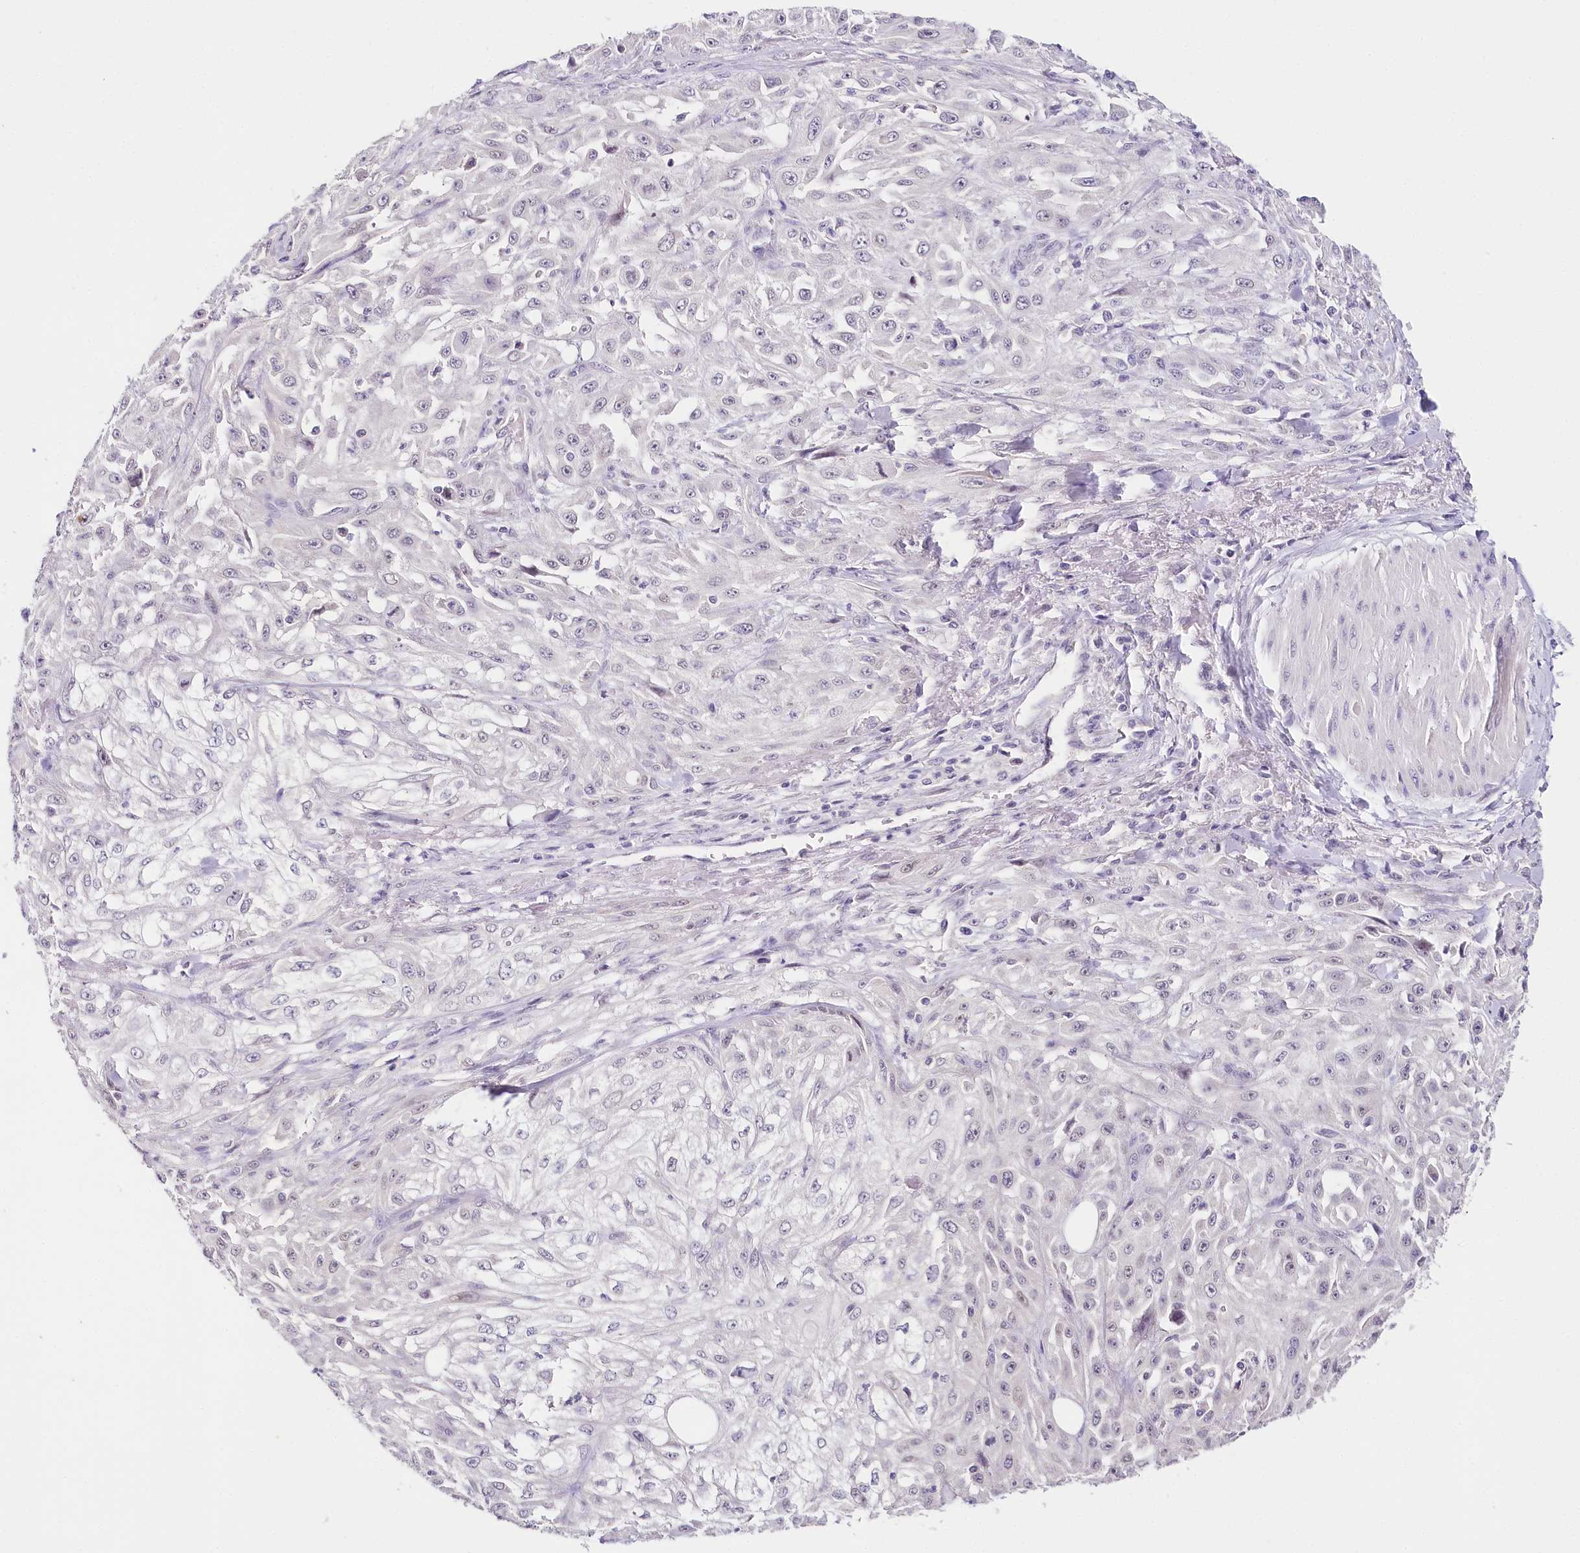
{"staining": {"intensity": "negative", "quantity": "none", "location": "none"}, "tissue": "skin cancer", "cell_type": "Tumor cells", "image_type": "cancer", "snomed": [{"axis": "morphology", "description": "Squamous cell carcinoma, NOS"}, {"axis": "morphology", "description": "Squamous cell carcinoma, metastatic, NOS"}, {"axis": "topography", "description": "Skin"}, {"axis": "topography", "description": "Lymph node"}], "caption": "An IHC photomicrograph of skin cancer (squamous cell carcinoma) is shown. There is no staining in tumor cells of skin cancer (squamous cell carcinoma).", "gene": "TP53", "patient": {"sex": "male", "age": 75}}